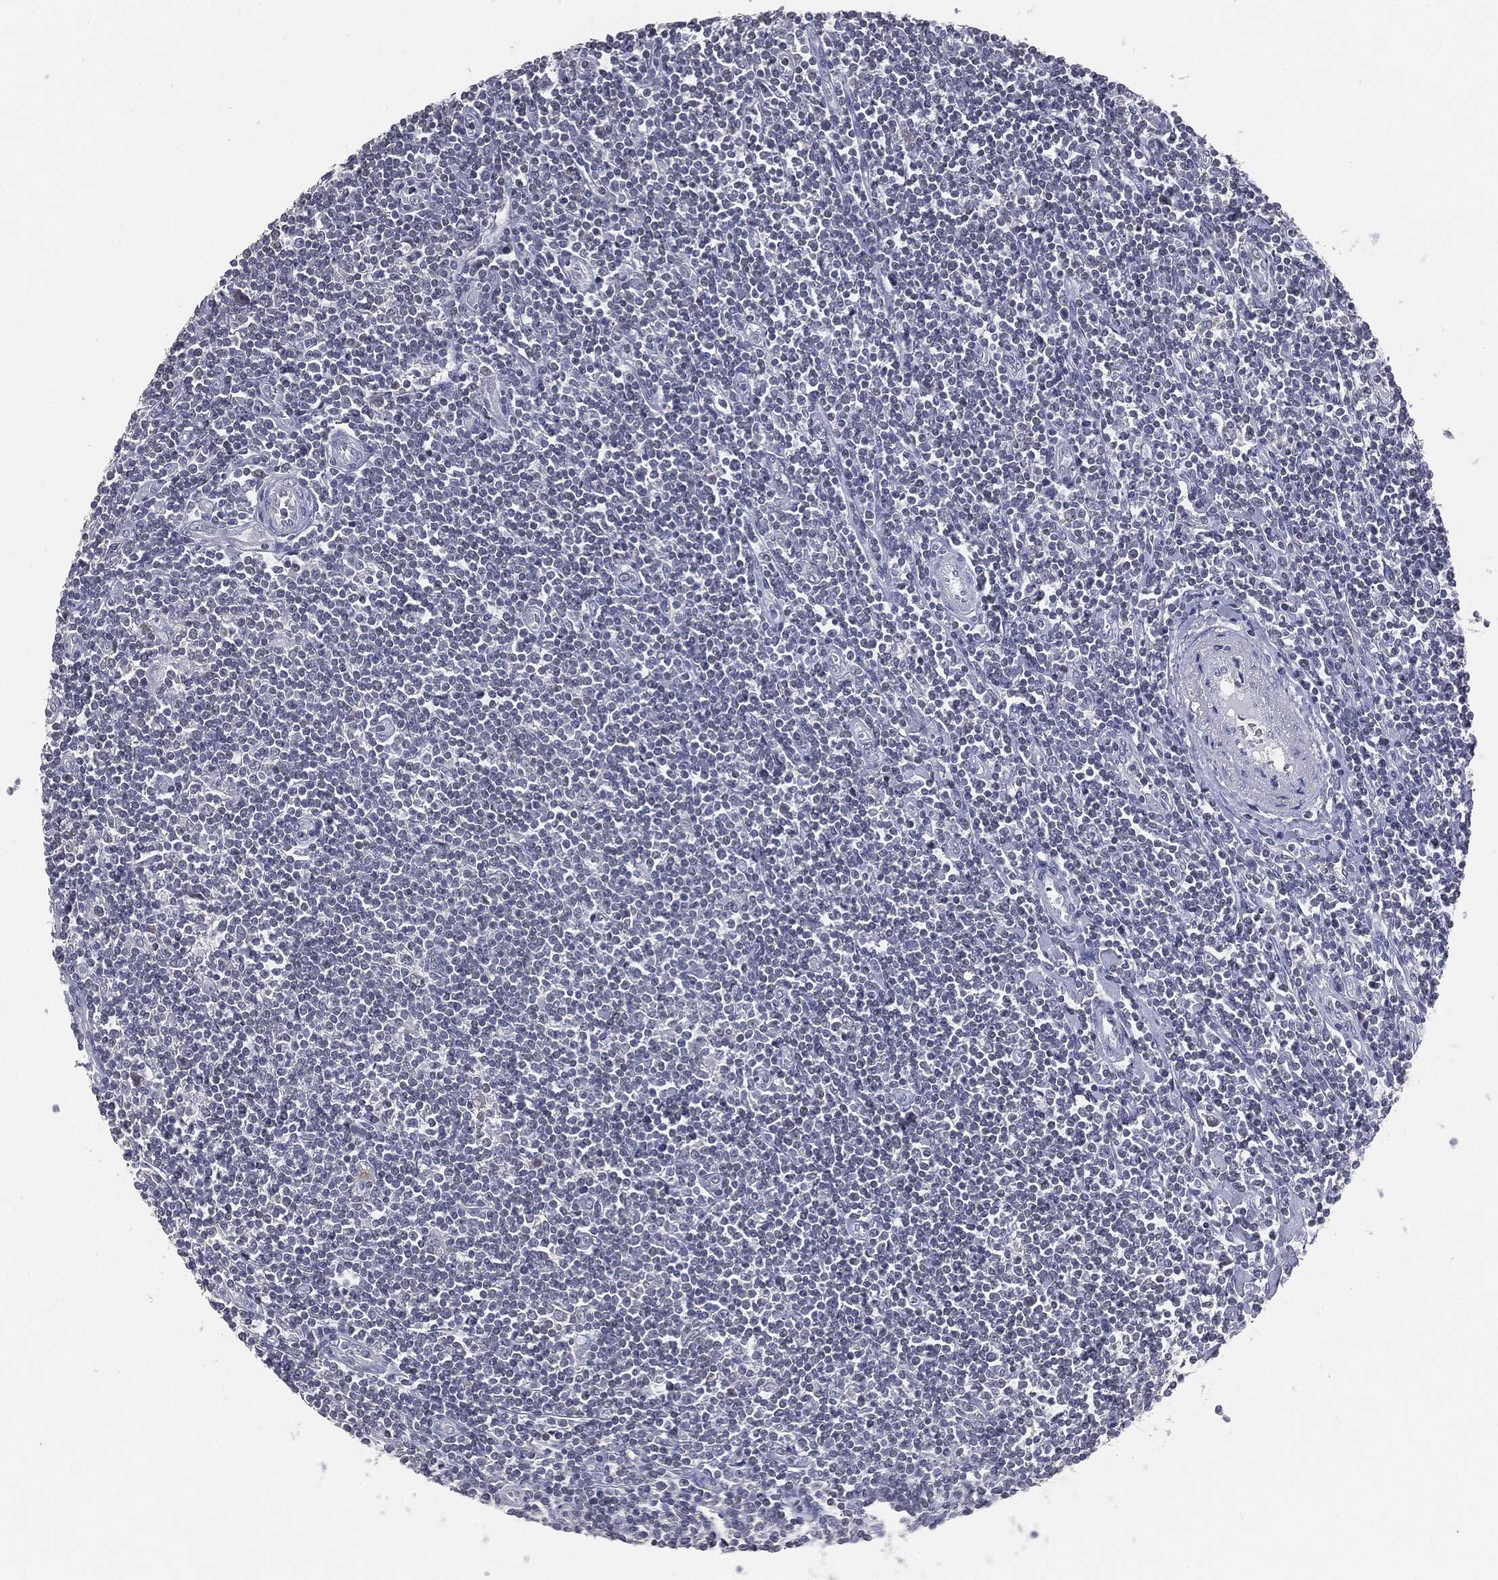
{"staining": {"intensity": "negative", "quantity": "none", "location": "none"}, "tissue": "lymphoma", "cell_type": "Tumor cells", "image_type": "cancer", "snomed": [{"axis": "morphology", "description": "Hodgkin's disease, NOS"}, {"axis": "topography", "description": "Lymph node"}], "caption": "Immunohistochemistry (IHC) histopathology image of neoplastic tissue: human Hodgkin's disease stained with DAB (3,3'-diaminobenzidine) displays no significant protein positivity in tumor cells.", "gene": "SLC2A2", "patient": {"sex": "male", "age": 40}}